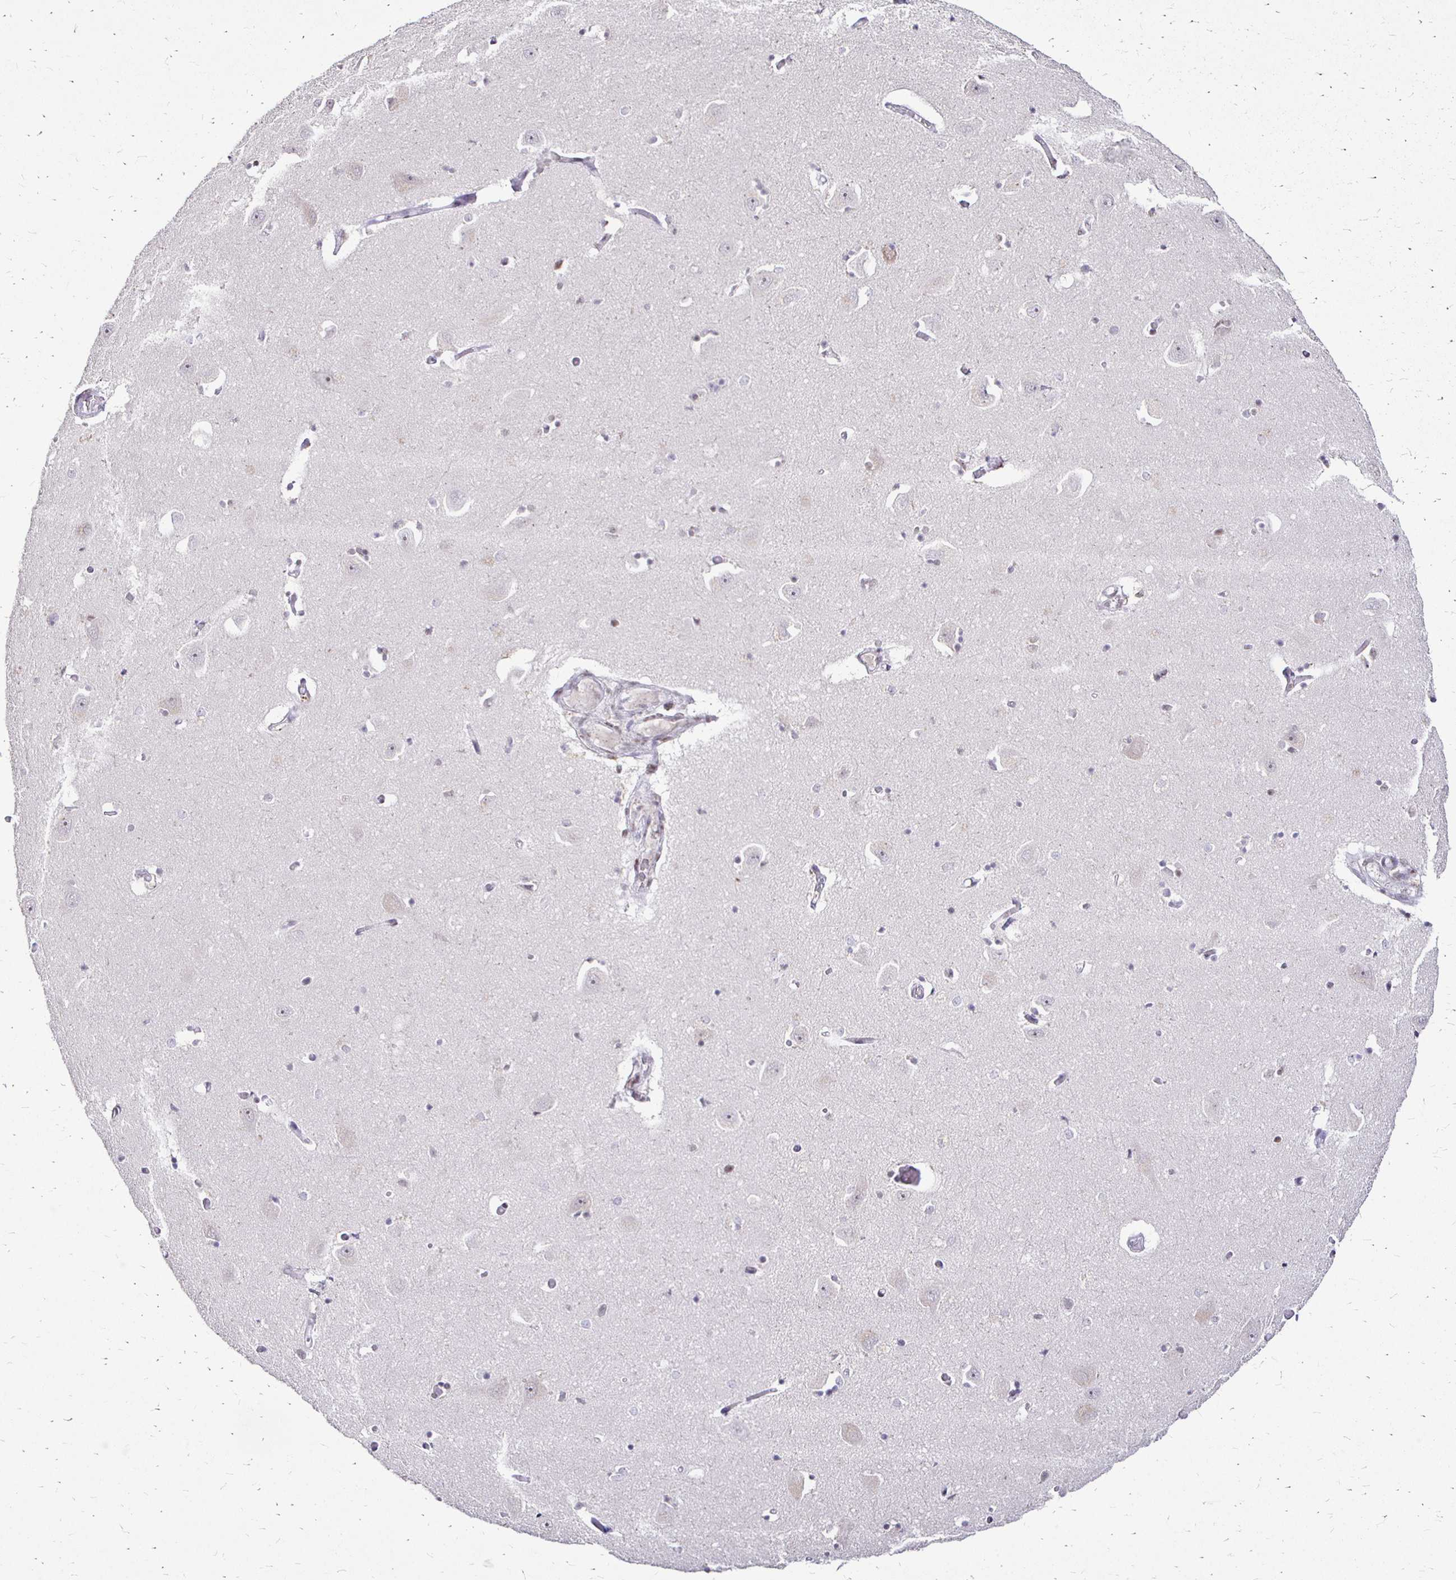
{"staining": {"intensity": "moderate", "quantity": "<25%", "location": "nuclear"}, "tissue": "caudate", "cell_type": "Glial cells", "image_type": "normal", "snomed": [{"axis": "morphology", "description": "Normal tissue, NOS"}, {"axis": "topography", "description": "Lateral ventricle wall"}, {"axis": "topography", "description": "Hippocampus"}], "caption": "Moderate nuclear expression is appreciated in approximately <25% of glial cells in normal caudate. The staining is performed using DAB brown chromogen to label protein expression. The nuclei are counter-stained blue using hematoxylin.", "gene": "SIN3A", "patient": {"sex": "female", "age": 63}}